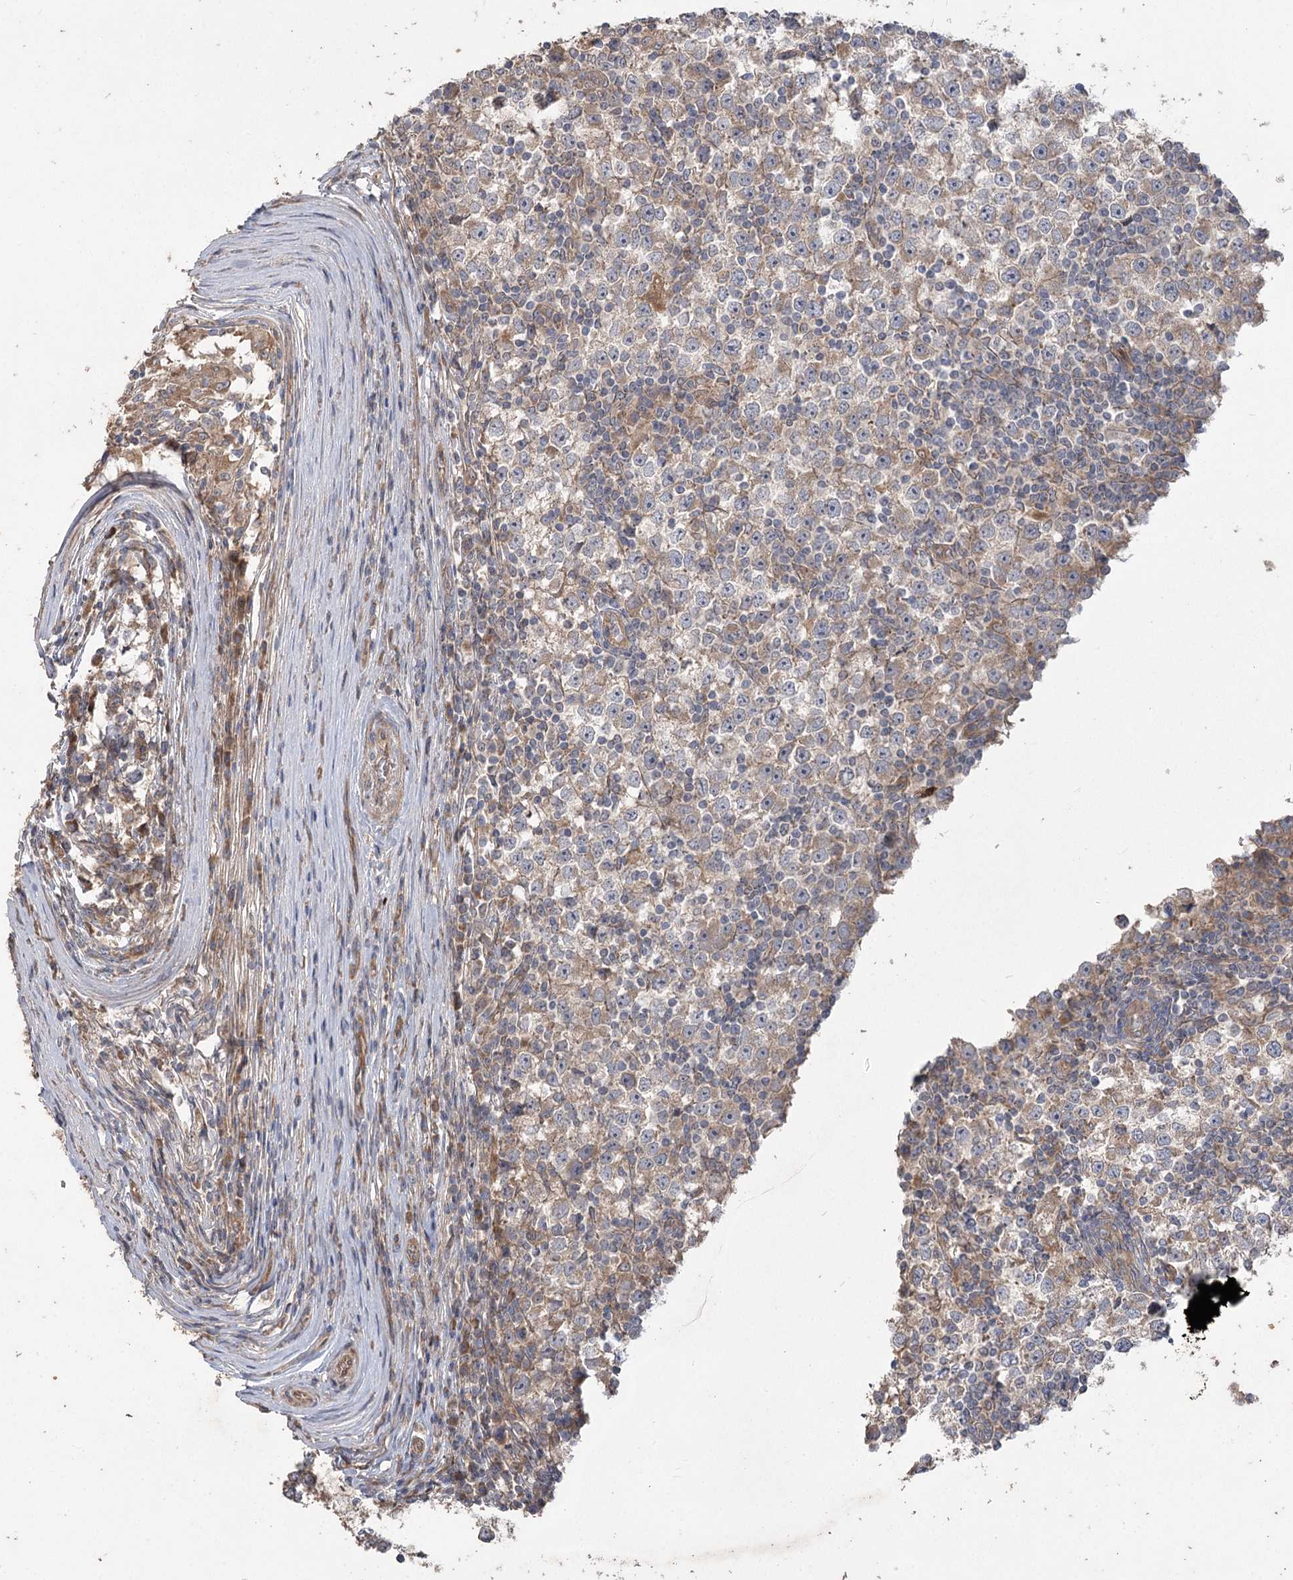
{"staining": {"intensity": "weak", "quantity": "25%-75%", "location": "cytoplasmic/membranous"}, "tissue": "testis cancer", "cell_type": "Tumor cells", "image_type": "cancer", "snomed": [{"axis": "morphology", "description": "Seminoma, NOS"}, {"axis": "topography", "description": "Testis"}], "caption": "Seminoma (testis) stained with a protein marker shows weak staining in tumor cells.", "gene": "RIN2", "patient": {"sex": "male", "age": 65}}